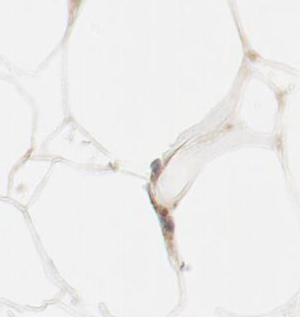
{"staining": {"intensity": "moderate", "quantity": ">75%", "location": "cytoplasmic/membranous"}, "tissue": "adipose tissue", "cell_type": "Adipocytes", "image_type": "normal", "snomed": [{"axis": "morphology", "description": "Normal tissue, NOS"}, {"axis": "morphology", "description": "Duct carcinoma"}, {"axis": "topography", "description": "Breast"}, {"axis": "topography", "description": "Adipose tissue"}], "caption": "The image displays a brown stain indicating the presence of a protein in the cytoplasmic/membranous of adipocytes in adipose tissue. (DAB = brown stain, brightfield microscopy at high magnification).", "gene": "RPS6", "patient": {"sex": "female", "age": 37}}